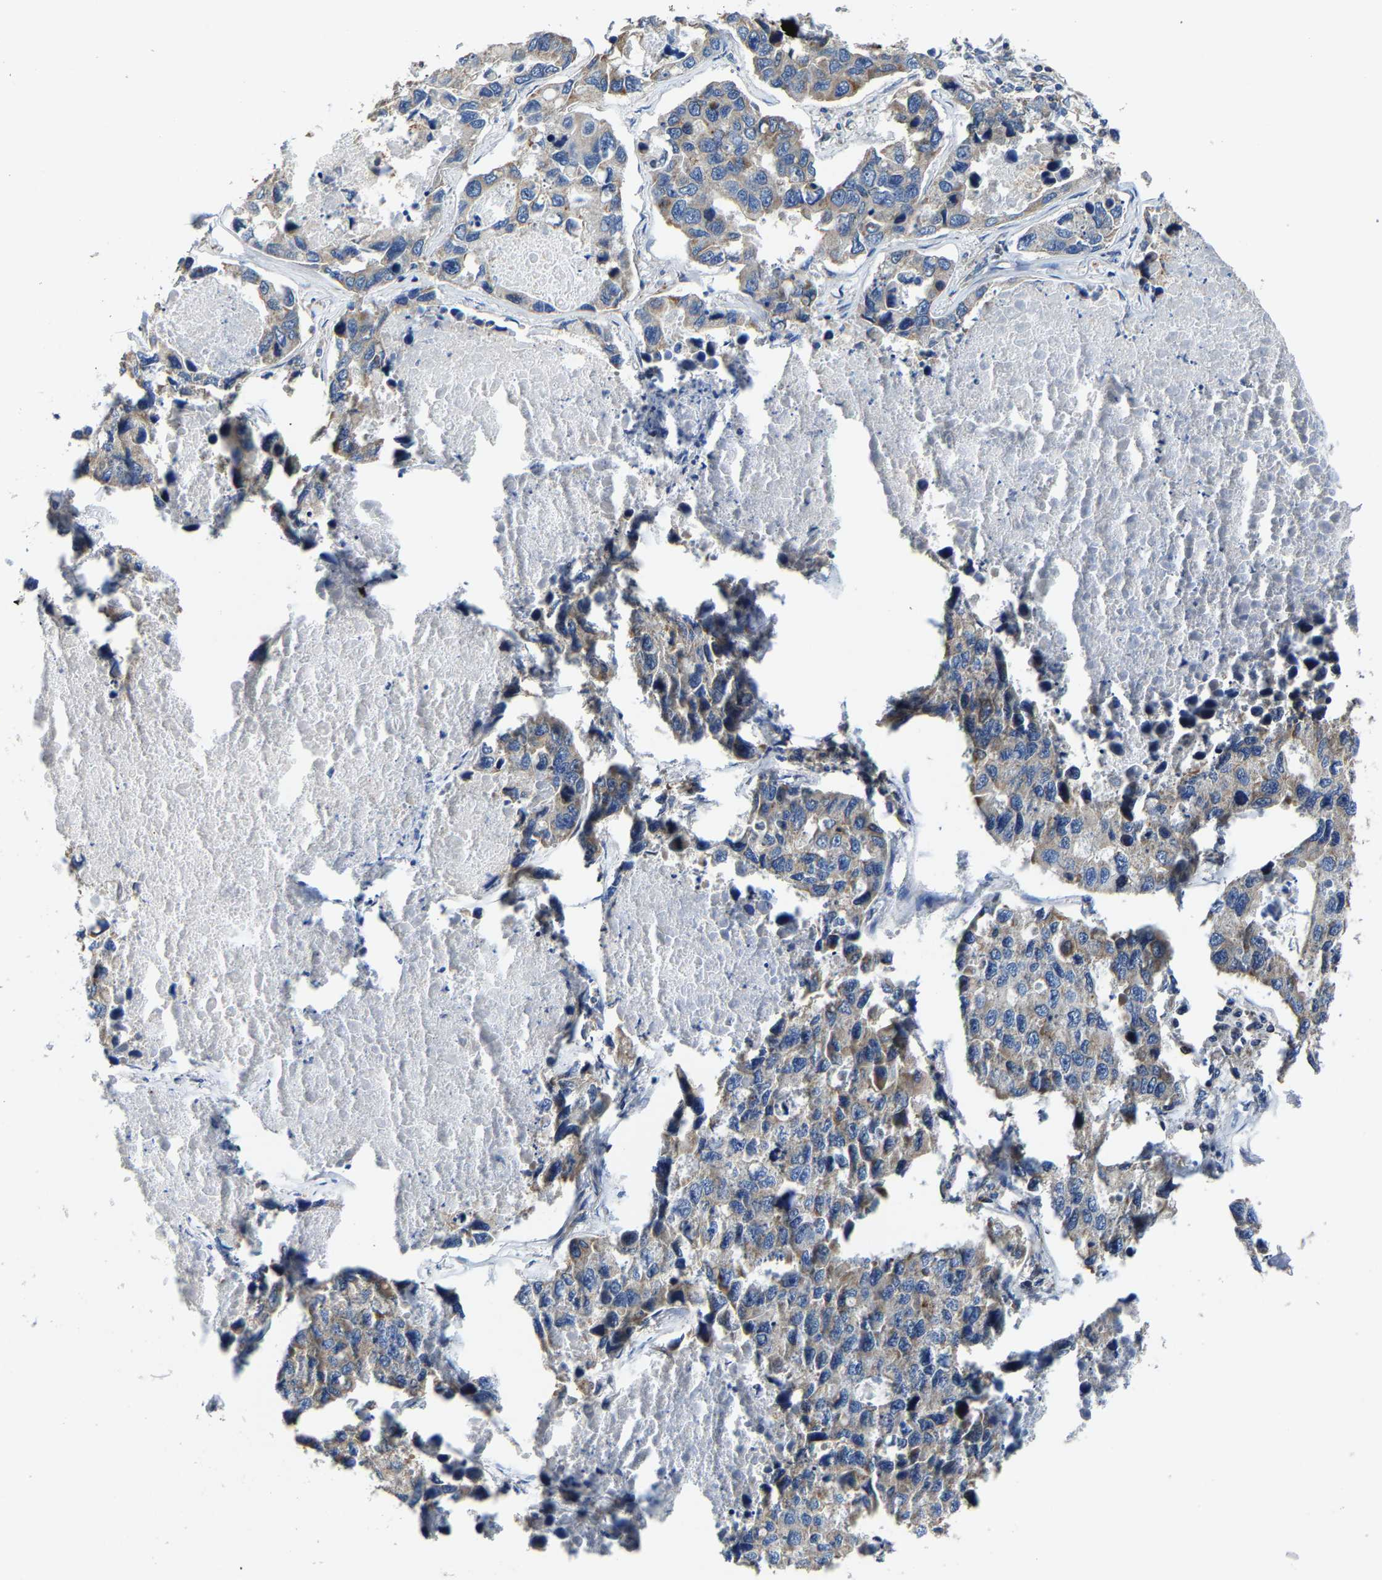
{"staining": {"intensity": "moderate", "quantity": ">75%", "location": "cytoplasmic/membranous"}, "tissue": "lung cancer", "cell_type": "Tumor cells", "image_type": "cancer", "snomed": [{"axis": "morphology", "description": "Adenocarcinoma, NOS"}, {"axis": "topography", "description": "Lung"}], "caption": "High-magnification brightfield microscopy of lung cancer stained with DAB (brown) and counterstained with hematoxylin (blue). tumor cells exhibit moderate cytoplasmic/membranous expression is identified in approximately>75% of cells.", "gene": "AGK", "patient": {"sex": "male", "age": 64}}